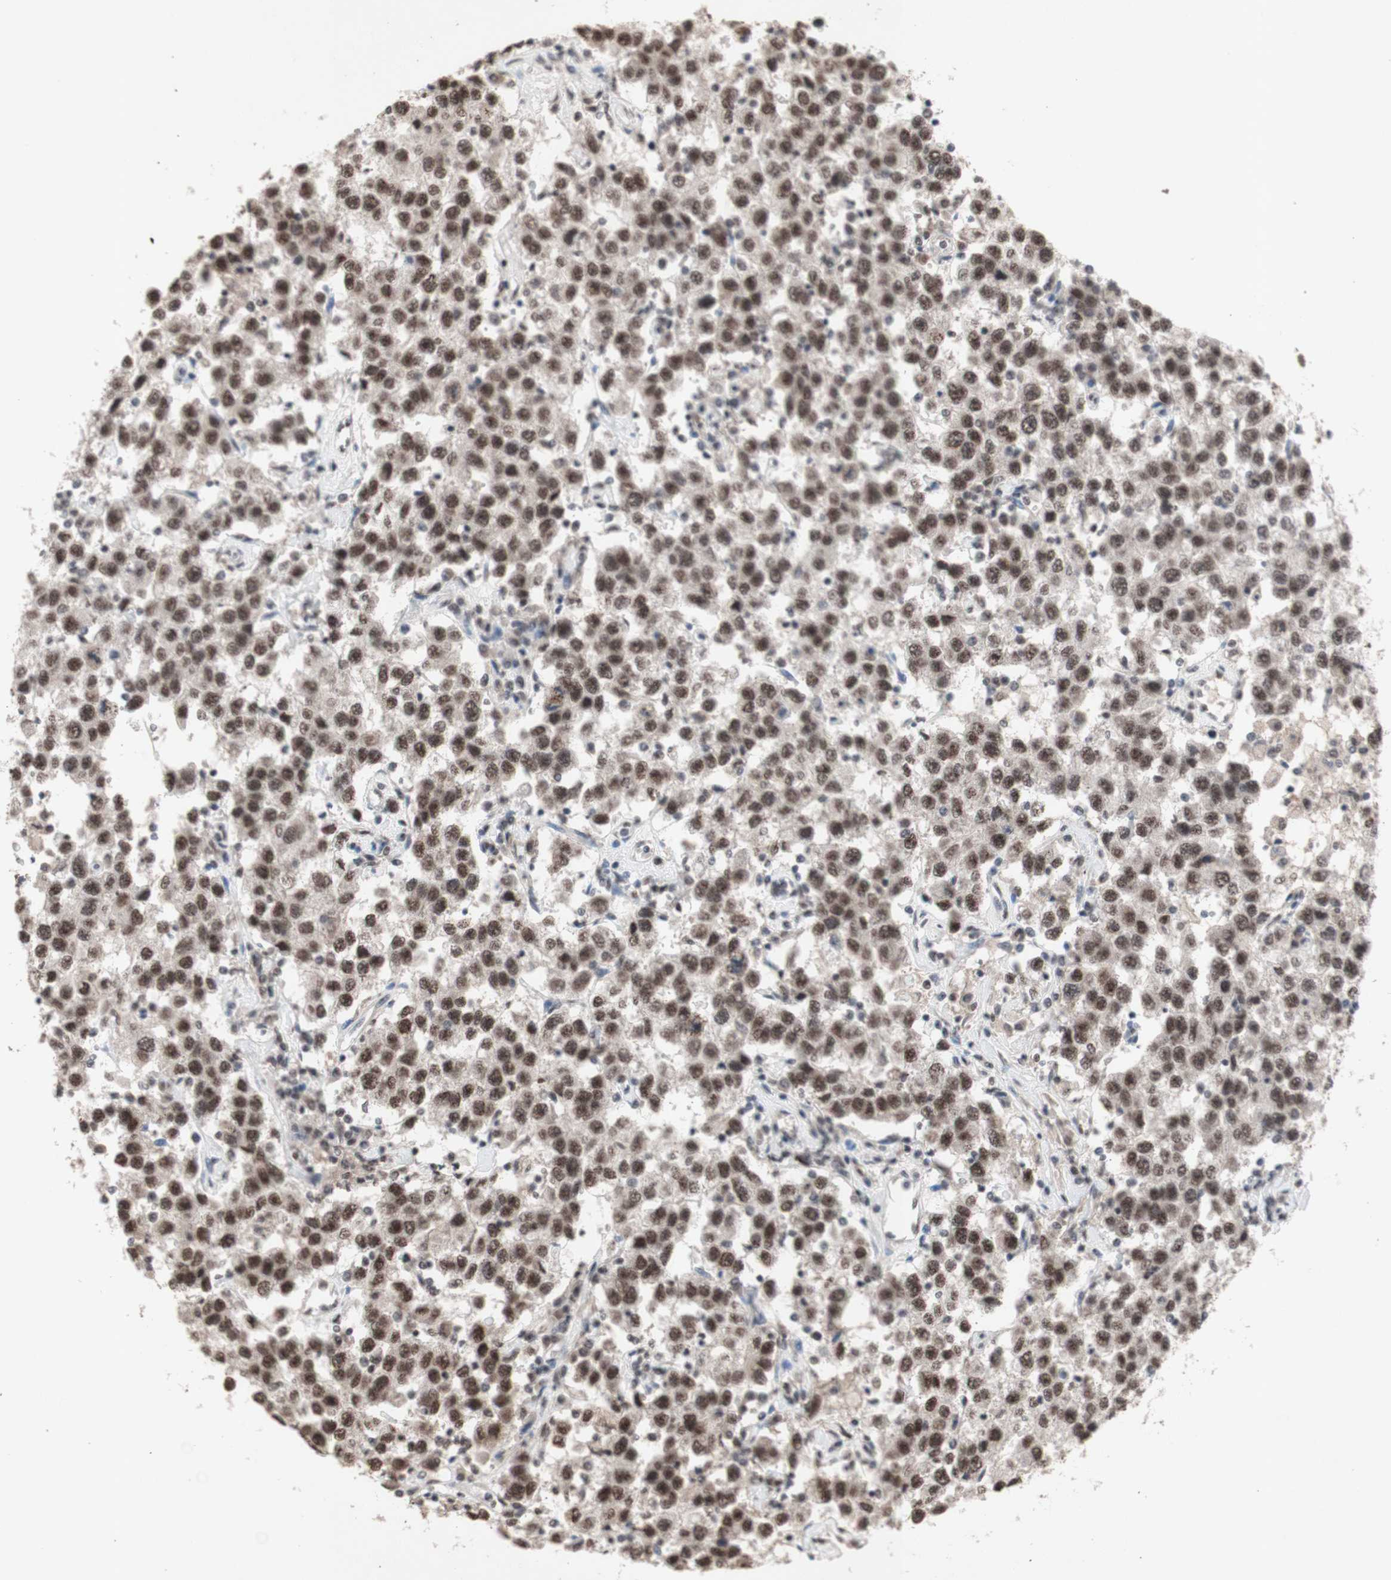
{"staining": {"intensity": "moderate", "quantity": ">75%", "location": "nuclear"}, "tissue": "testis cancer", "cell_type": "Tumor cells", "image_type": "cancer", "snomed": [{"axis": "morphology", "description": "Seminoma, NOS"}, {"axis": "topography", "description": "Testis"}], "caption": "Tumor cells display medium levels of moderate nuclear positivity in about >75% of cells in human testis seminoma.", "gene": "SFPQ", "patient": {"sex": "male", "age": 41}}